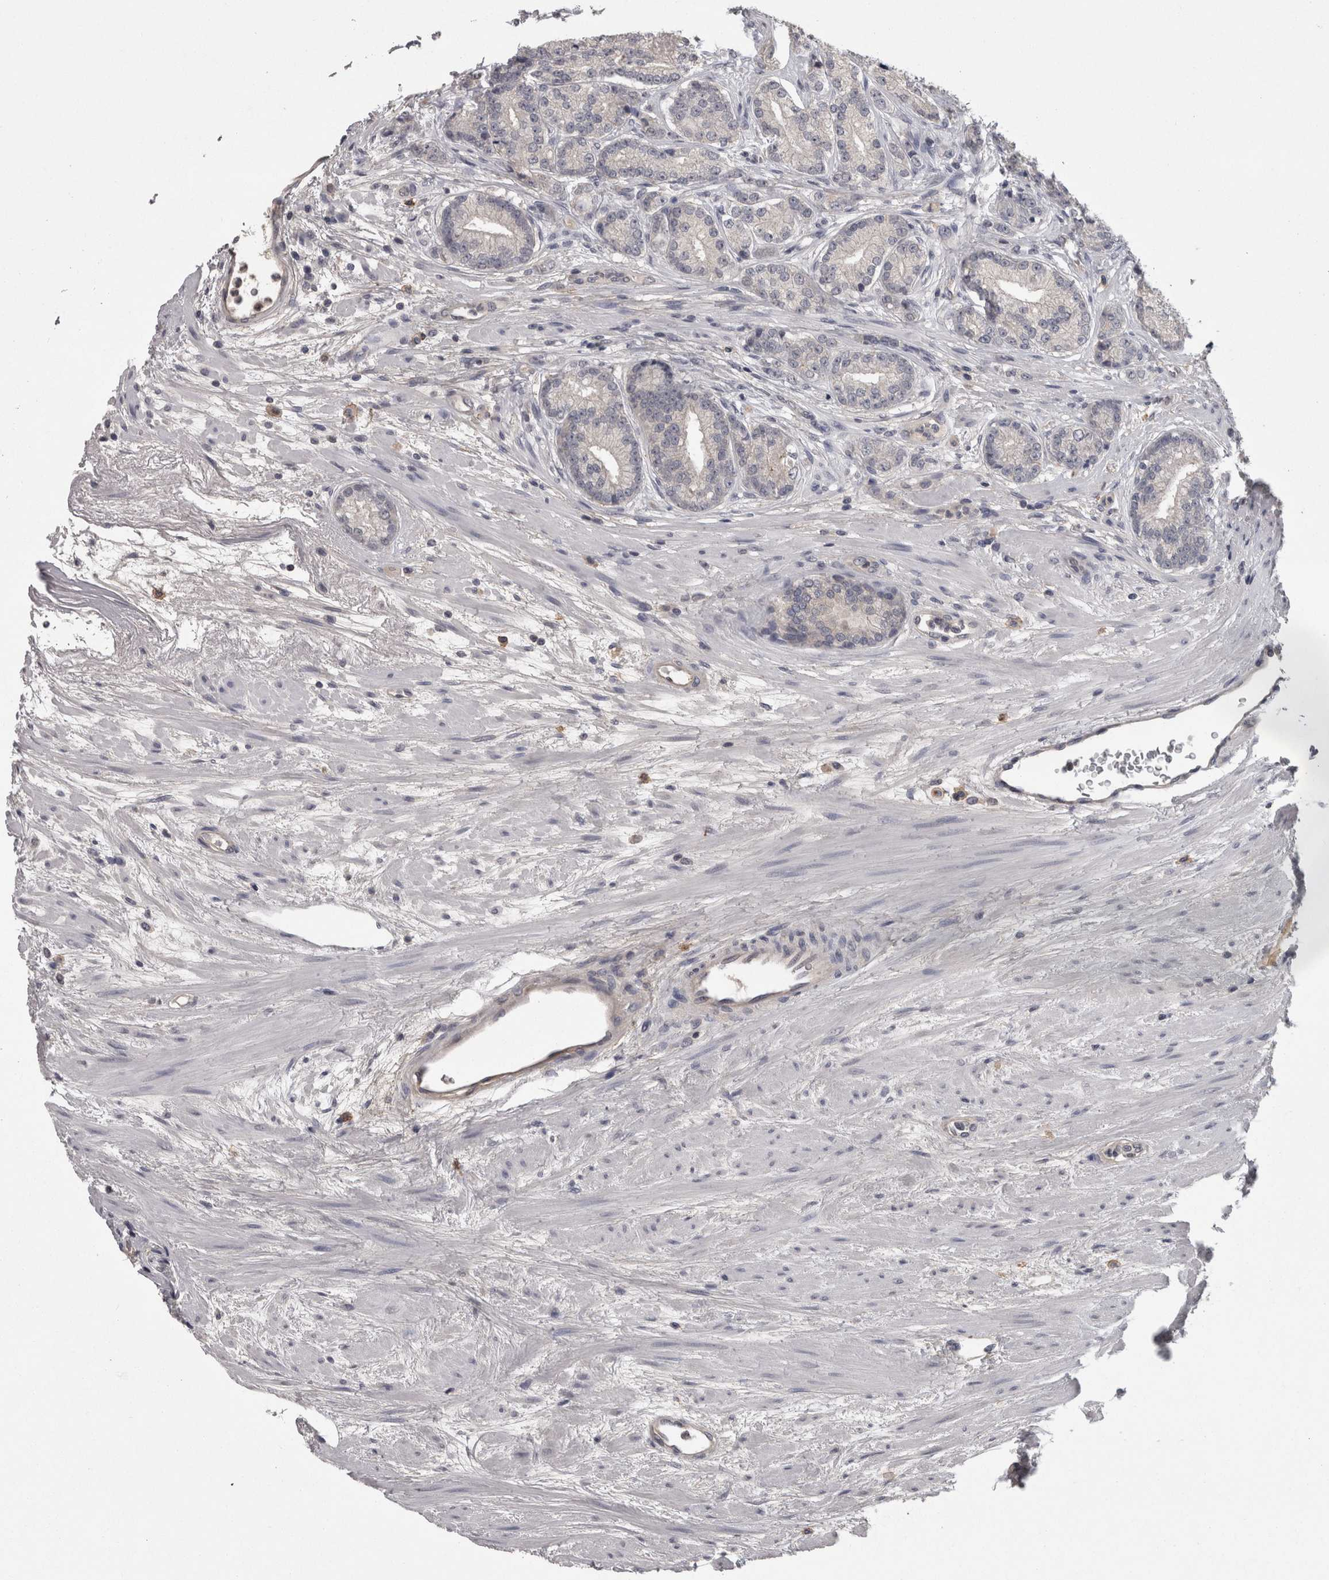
{"staining": {"intensity": "negative", "quantity": "none", "location": "none"}, "tissue": "prostate cancer", "cell_type": "Tumor cells", "image_type": "cancer", "snomed": [{"axis": "morphology", "description": "Adenocarcinoma, High grade"}, {"axis": "topography", "description": "Prostate"}], "caption": "Tumor cells show no significant protein expression in high-grade adenocarcinoma (prostate). (DAB immunohistochemistry (IHC), high magnification).", "gene": "PON3", "patient": {"sex": "male", "age": 61}}